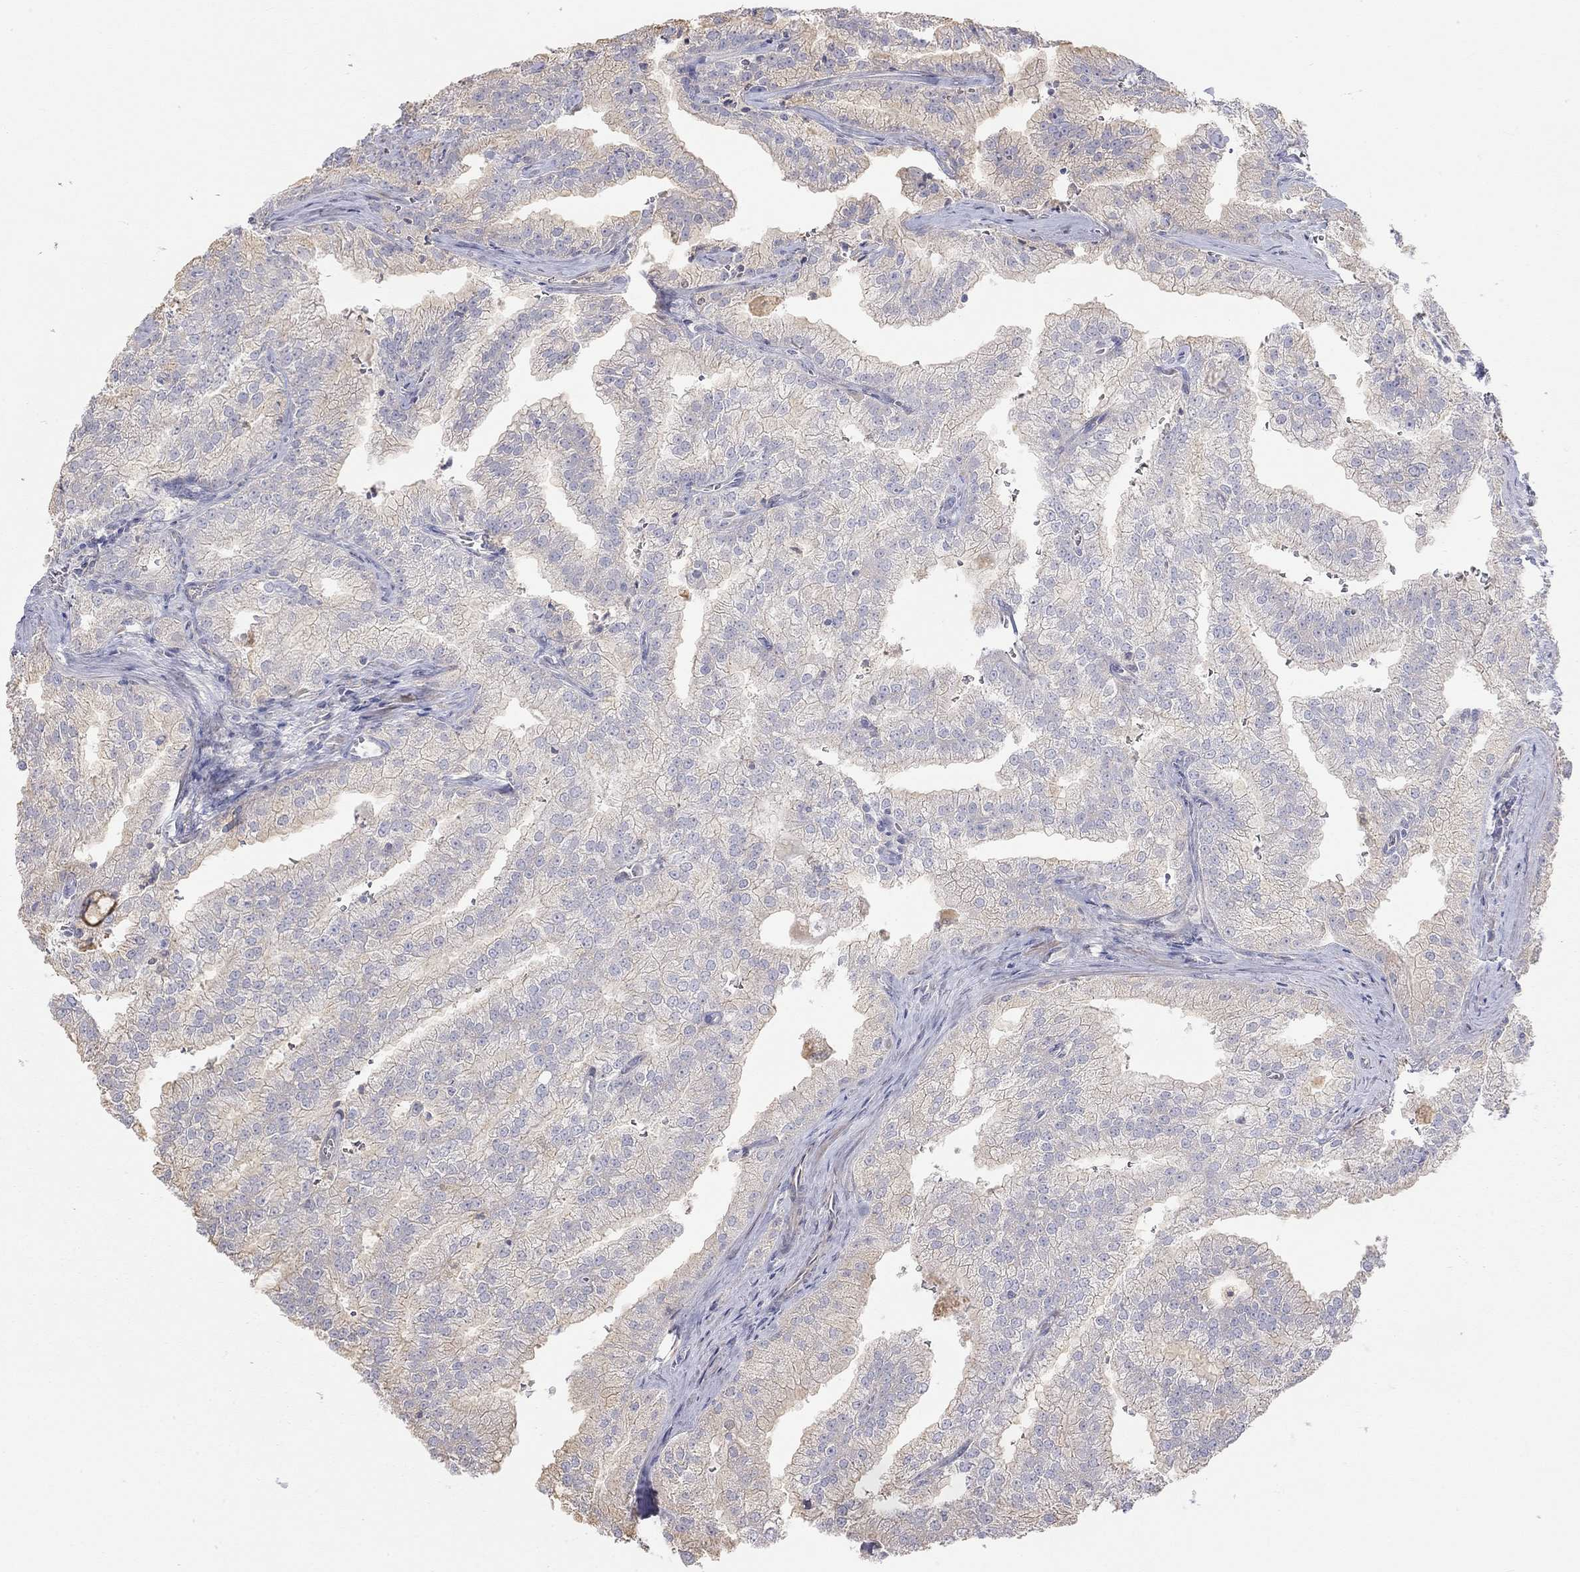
{"staining": {"intensity": "weak", "quantity": "25%-75%", "location": "cytoplasmic/membranous"}, "tissue": "prostate cancer", "cell_type": "Tumor cells", "image_type": "cancer", "snomed": [{"axis": "morphology", "description": "Adenocarcinoma, NOS"}, {"axis": "topography", "description": "Prostate"}], "caption": "Prostate adenocarcinoma stained with immunohistochemistry (IHC) demonstrates weak cytoplasmic/membranous staining in about 25%-75% of tumor cells.", "gene": "PAPSS2", "patient": {"sex": "male", "age": 70}}